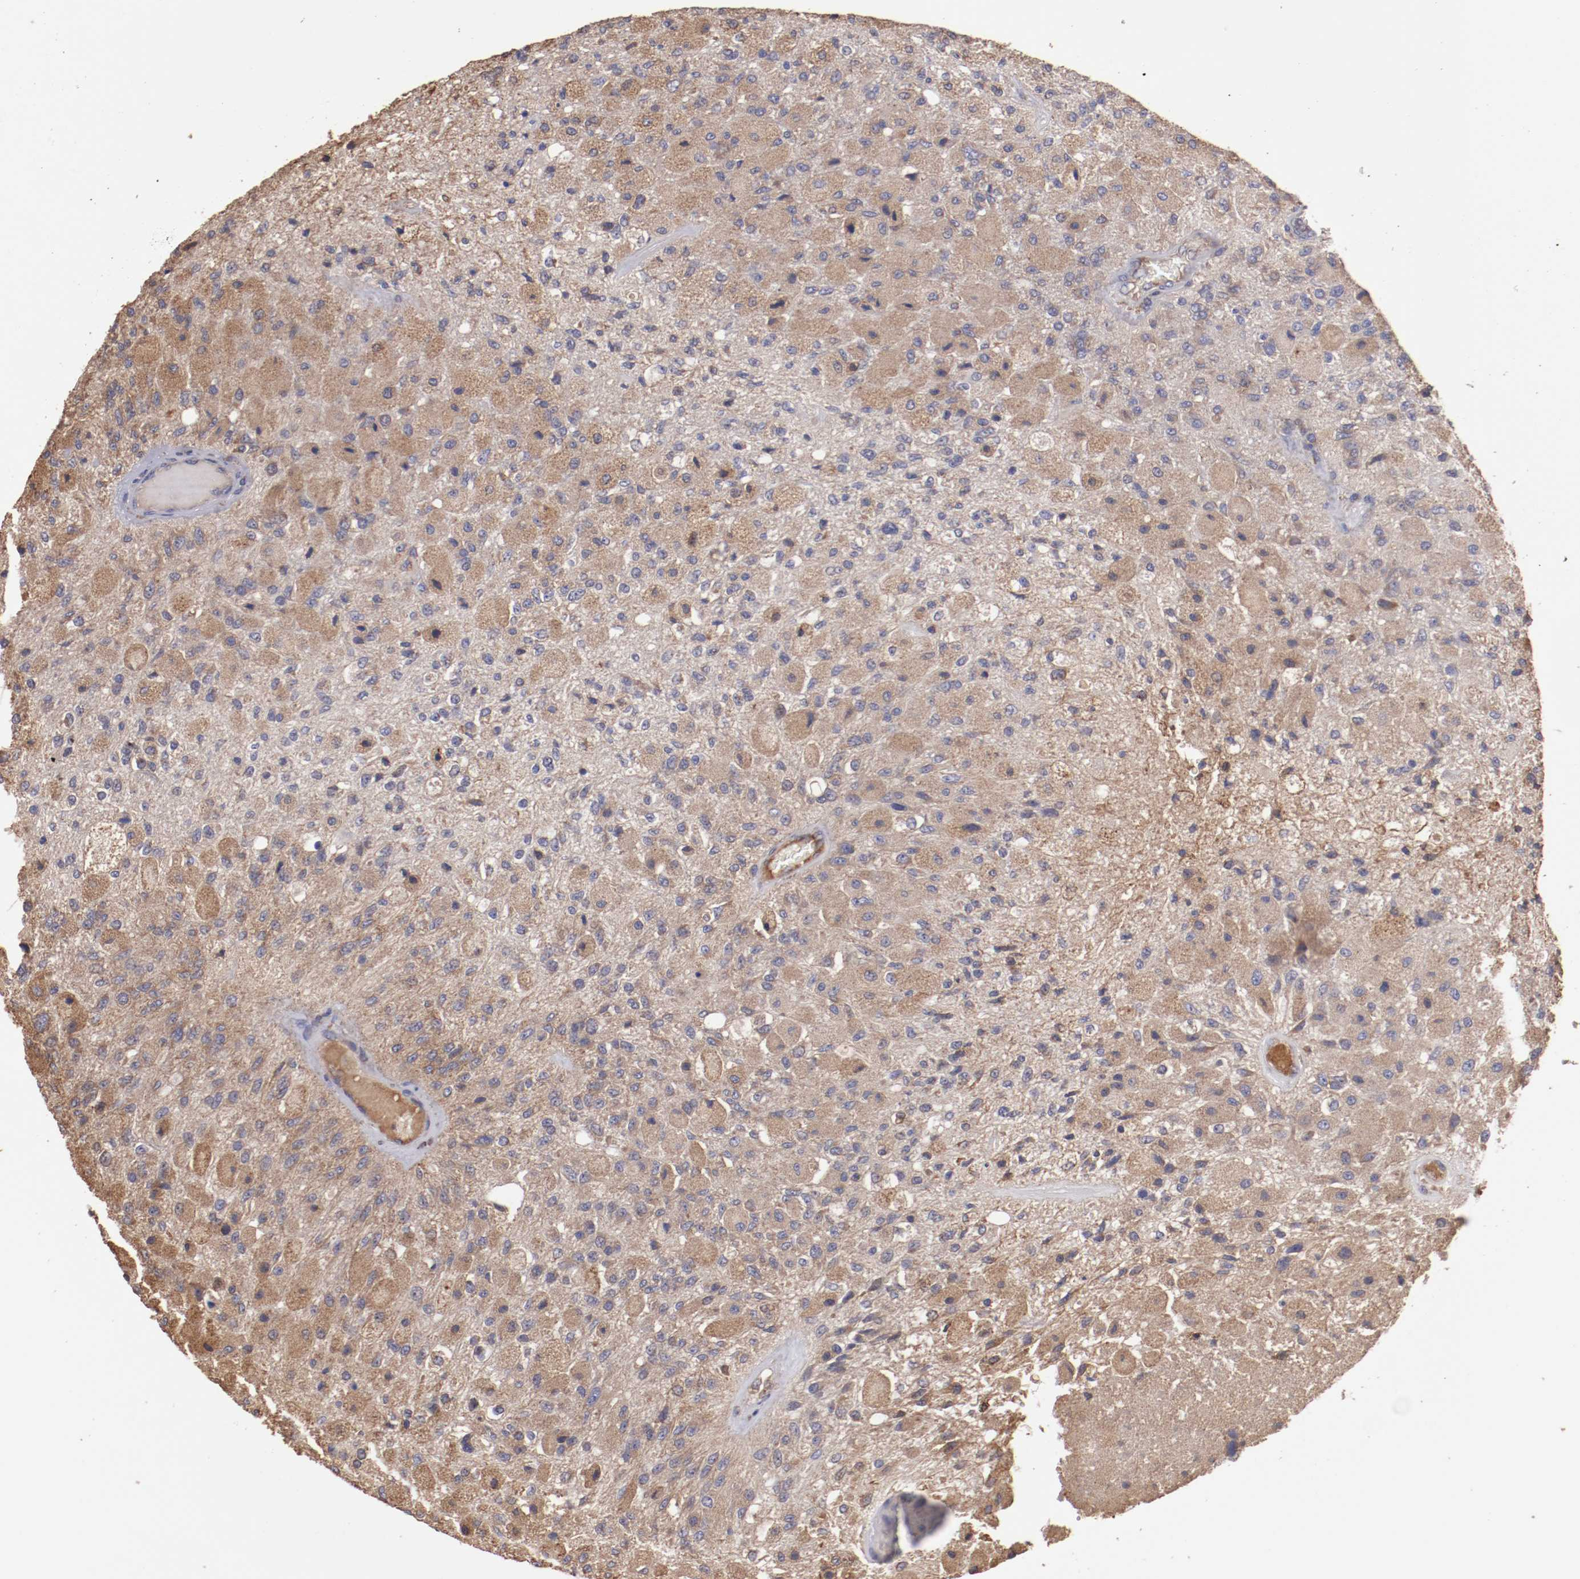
{"staining": {"intensity": "weak", "quantity": "25%-75%", "location": "cytoplasmic/membranous"}, "tissue": "glioma", "cell_type": "Tumor cells", "image_type": "cancer", "snomed": [{"axis": "morphology", "description": "Normal tissue, NOS"}, {"axis": "morphology", "description": "Glioma, malignant, High grade"}, {"axis": "topography", "description": "Cerebral cortex"}], "caption": "A low amount of weak cytoplasmic/membranous expression is present in approximately 25%-75% of tumor cells in high-grade glioma (malignant) tissue.", "gene": "NFKBIE", "patient": {"sex": "male", "age": 77}}